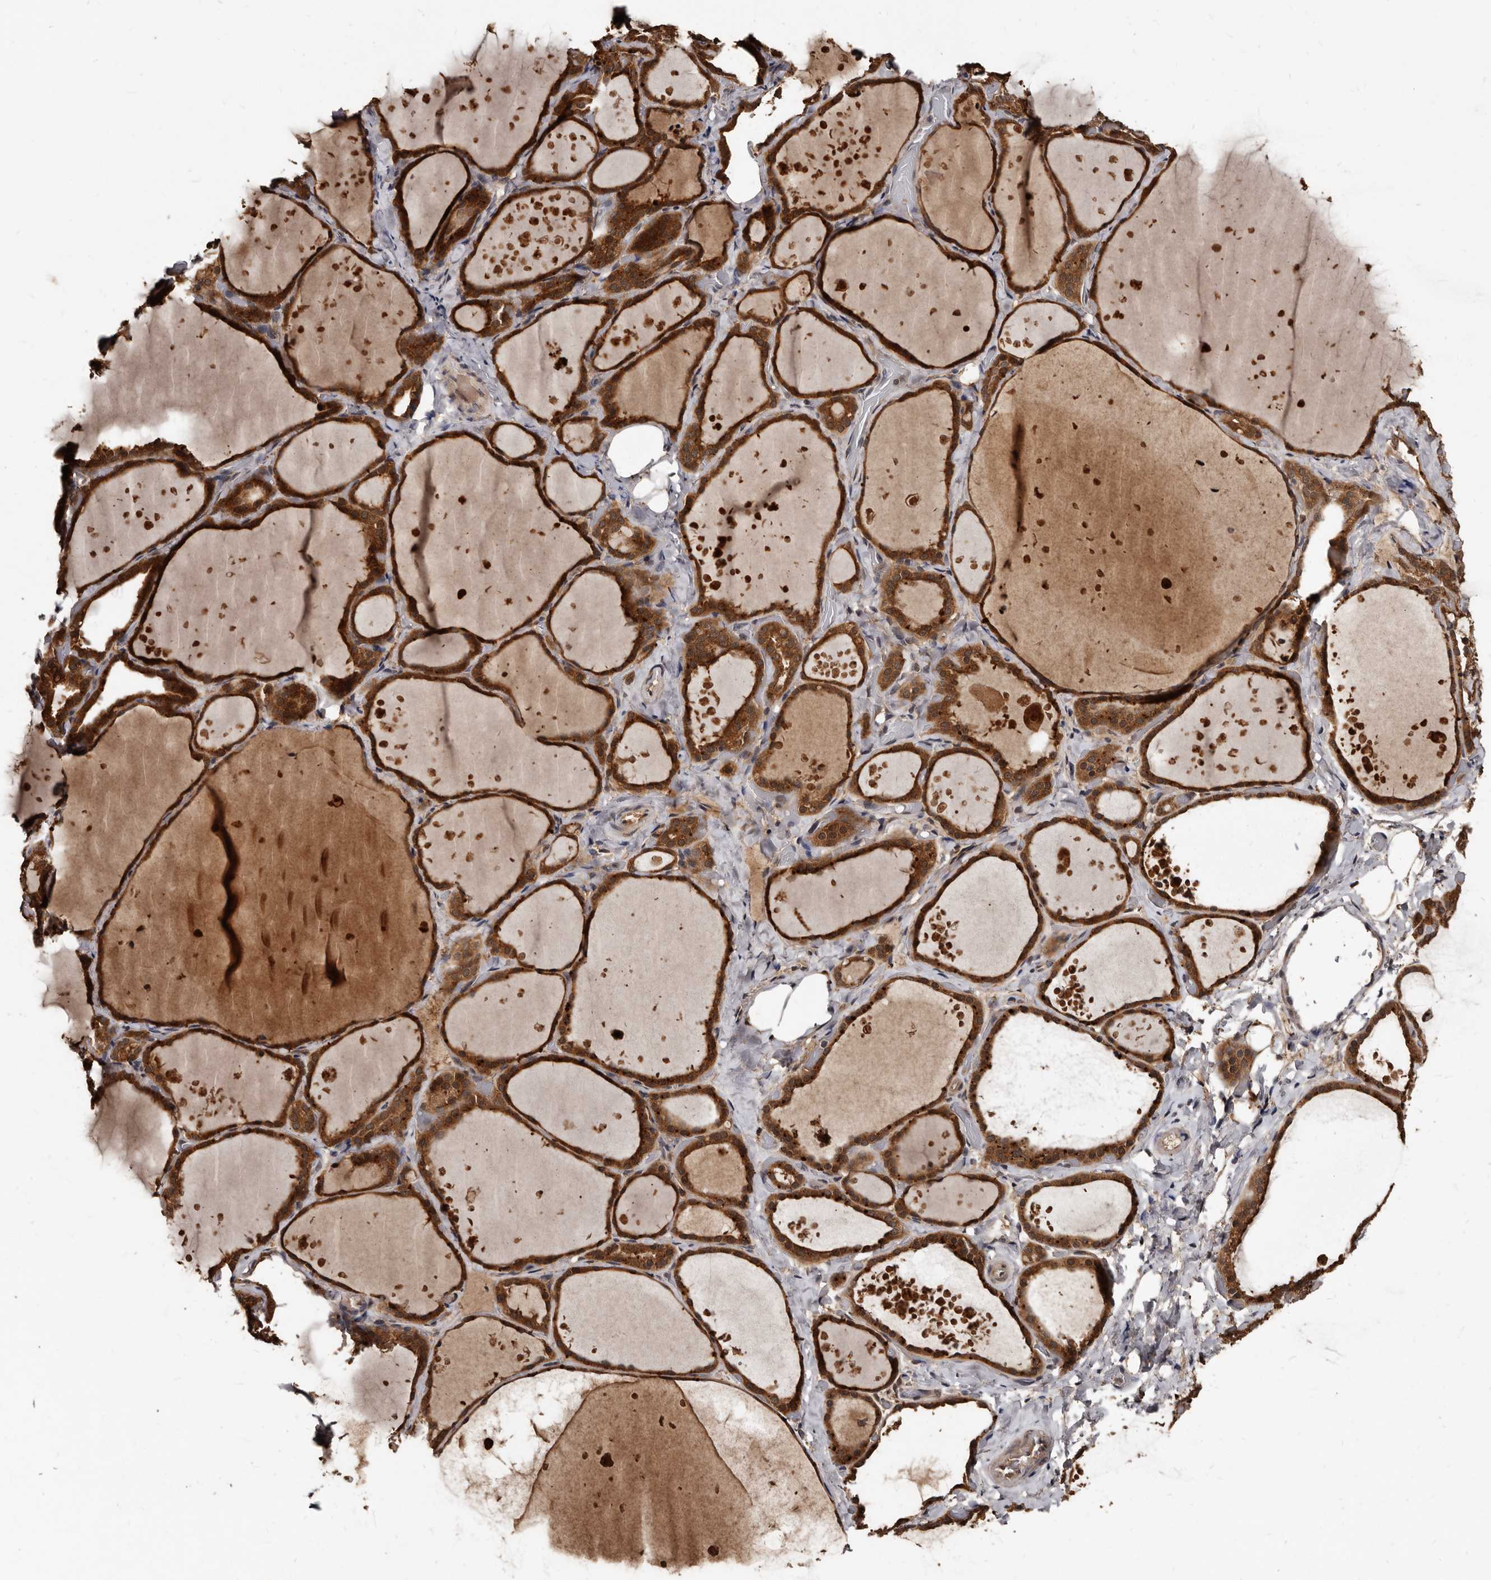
{"staining": {"intensity": "strong", "quantity": ">75%", "location": "cytoplasmic/membranous"}, "tissue": "thyroid gland", "cell_type": "Glandular cells", "image_type": "normal", "snomed": [{"axis": "morphology", "description": "Normal tissue, NOS"}, {"axis": "topography", "description": "Thyroid gland"}], "caption": "Immunohistochemical staining of unremarkable thyroid gland exhibits high levels of strong cytoplasmic/membranous expression in approximately >75% of glandular cells. (IHC, brightfield microscopy, high magnification).", "gene": "PMVK", "patient": {"sex": "female", "age": 44}}